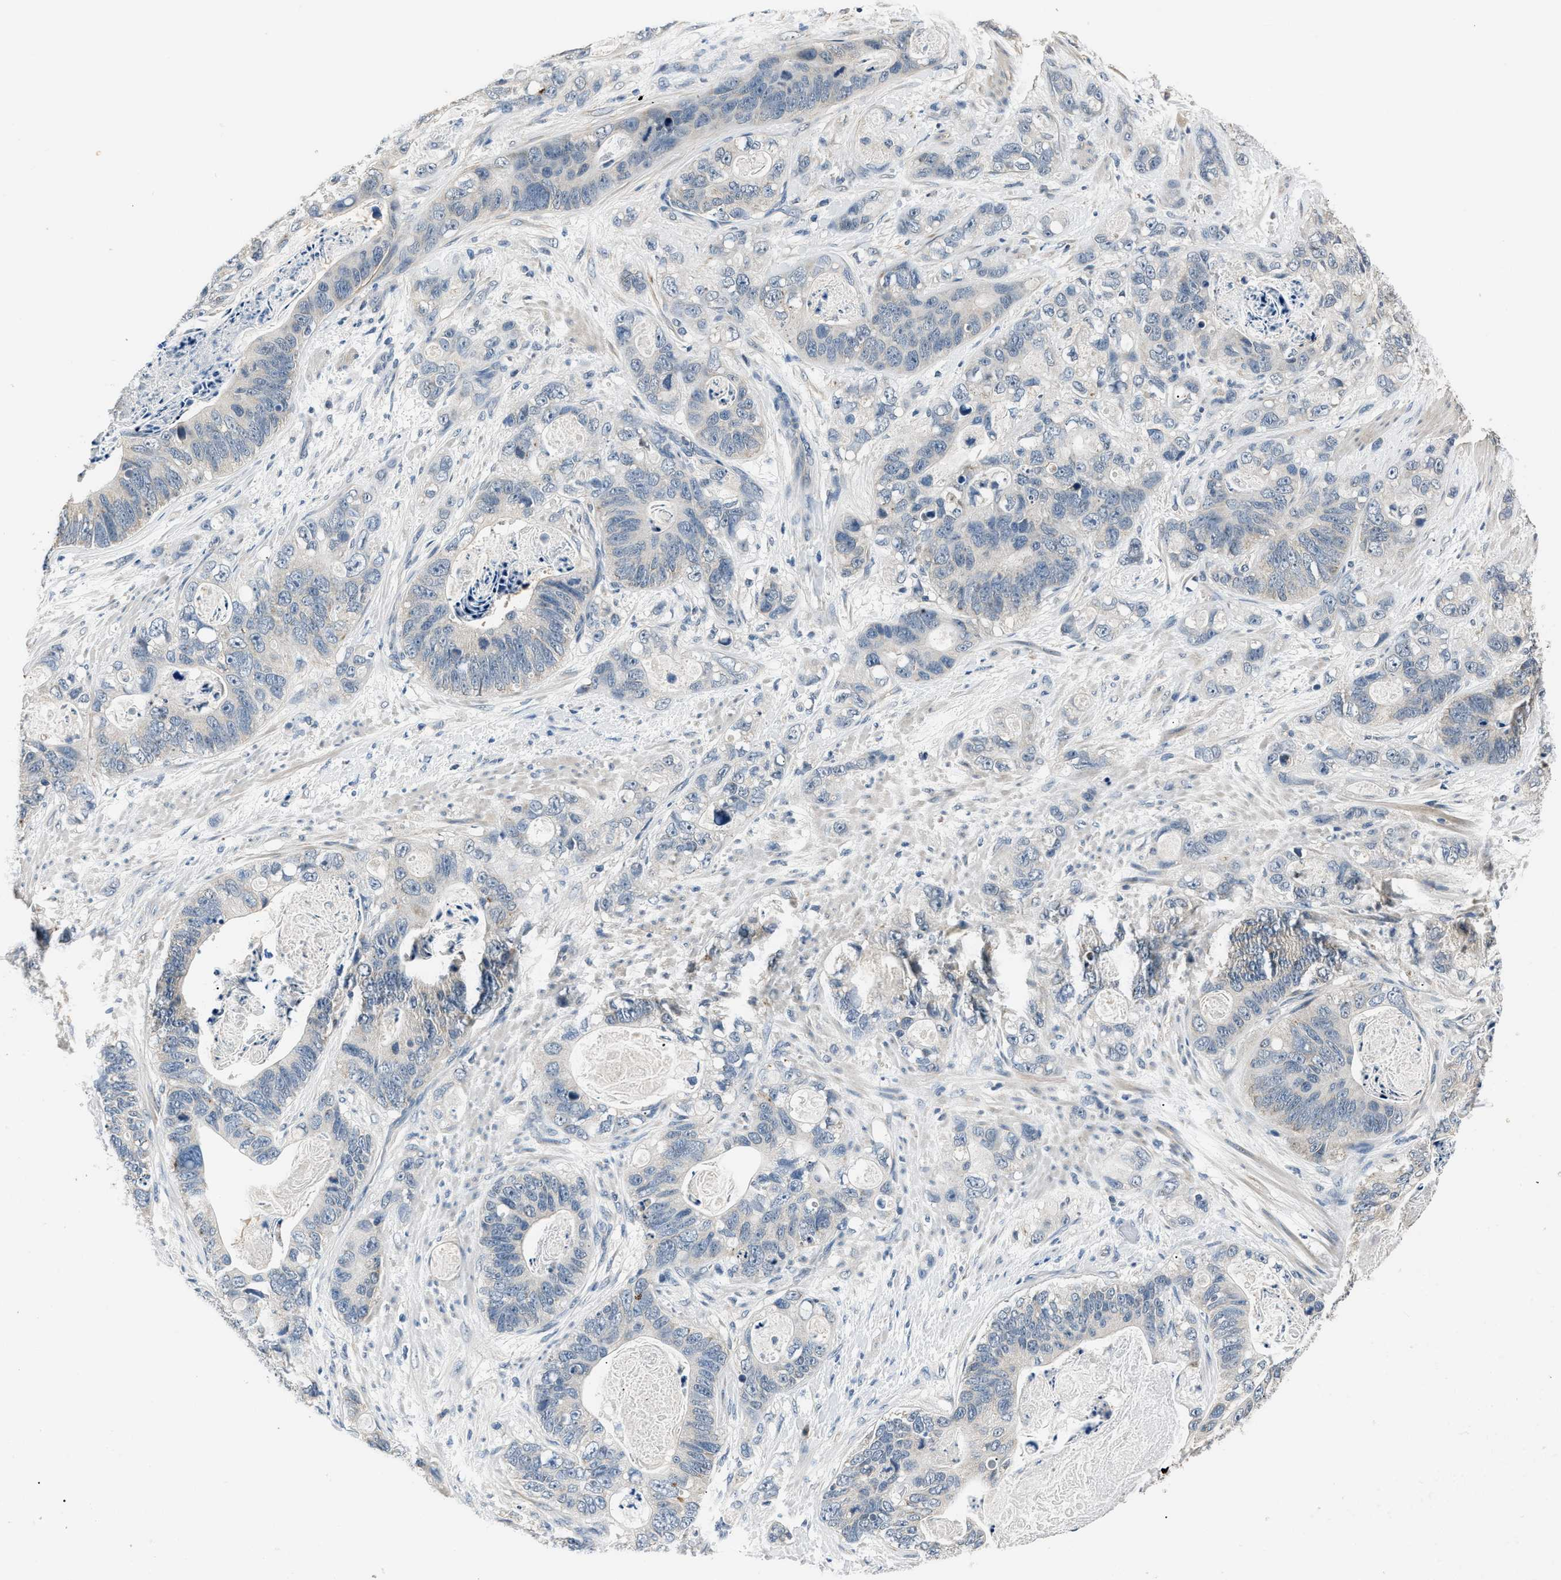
{"staining": {"intensity": "negative", "quantity": "none", "location": "none"}, "tissue": "stomach cancer", "cell_type": "Tumor cells", "image_type": "cancer", "snomed": [{"axis": "morphology", "description": "Normal tissue, NOS"}, {"axis": "morphology", "description": "Adenocarcinoma, NOS"}, {"axis": "topography", "description": "Stomach"}], "caption": "This is an immunohistochemistry (IHC) histopathology image of adenocarcinoma (stomach). There is no positivity in tumor cells.", "gene": "INHA", "patient": {"sex": "female", "age": 89}}